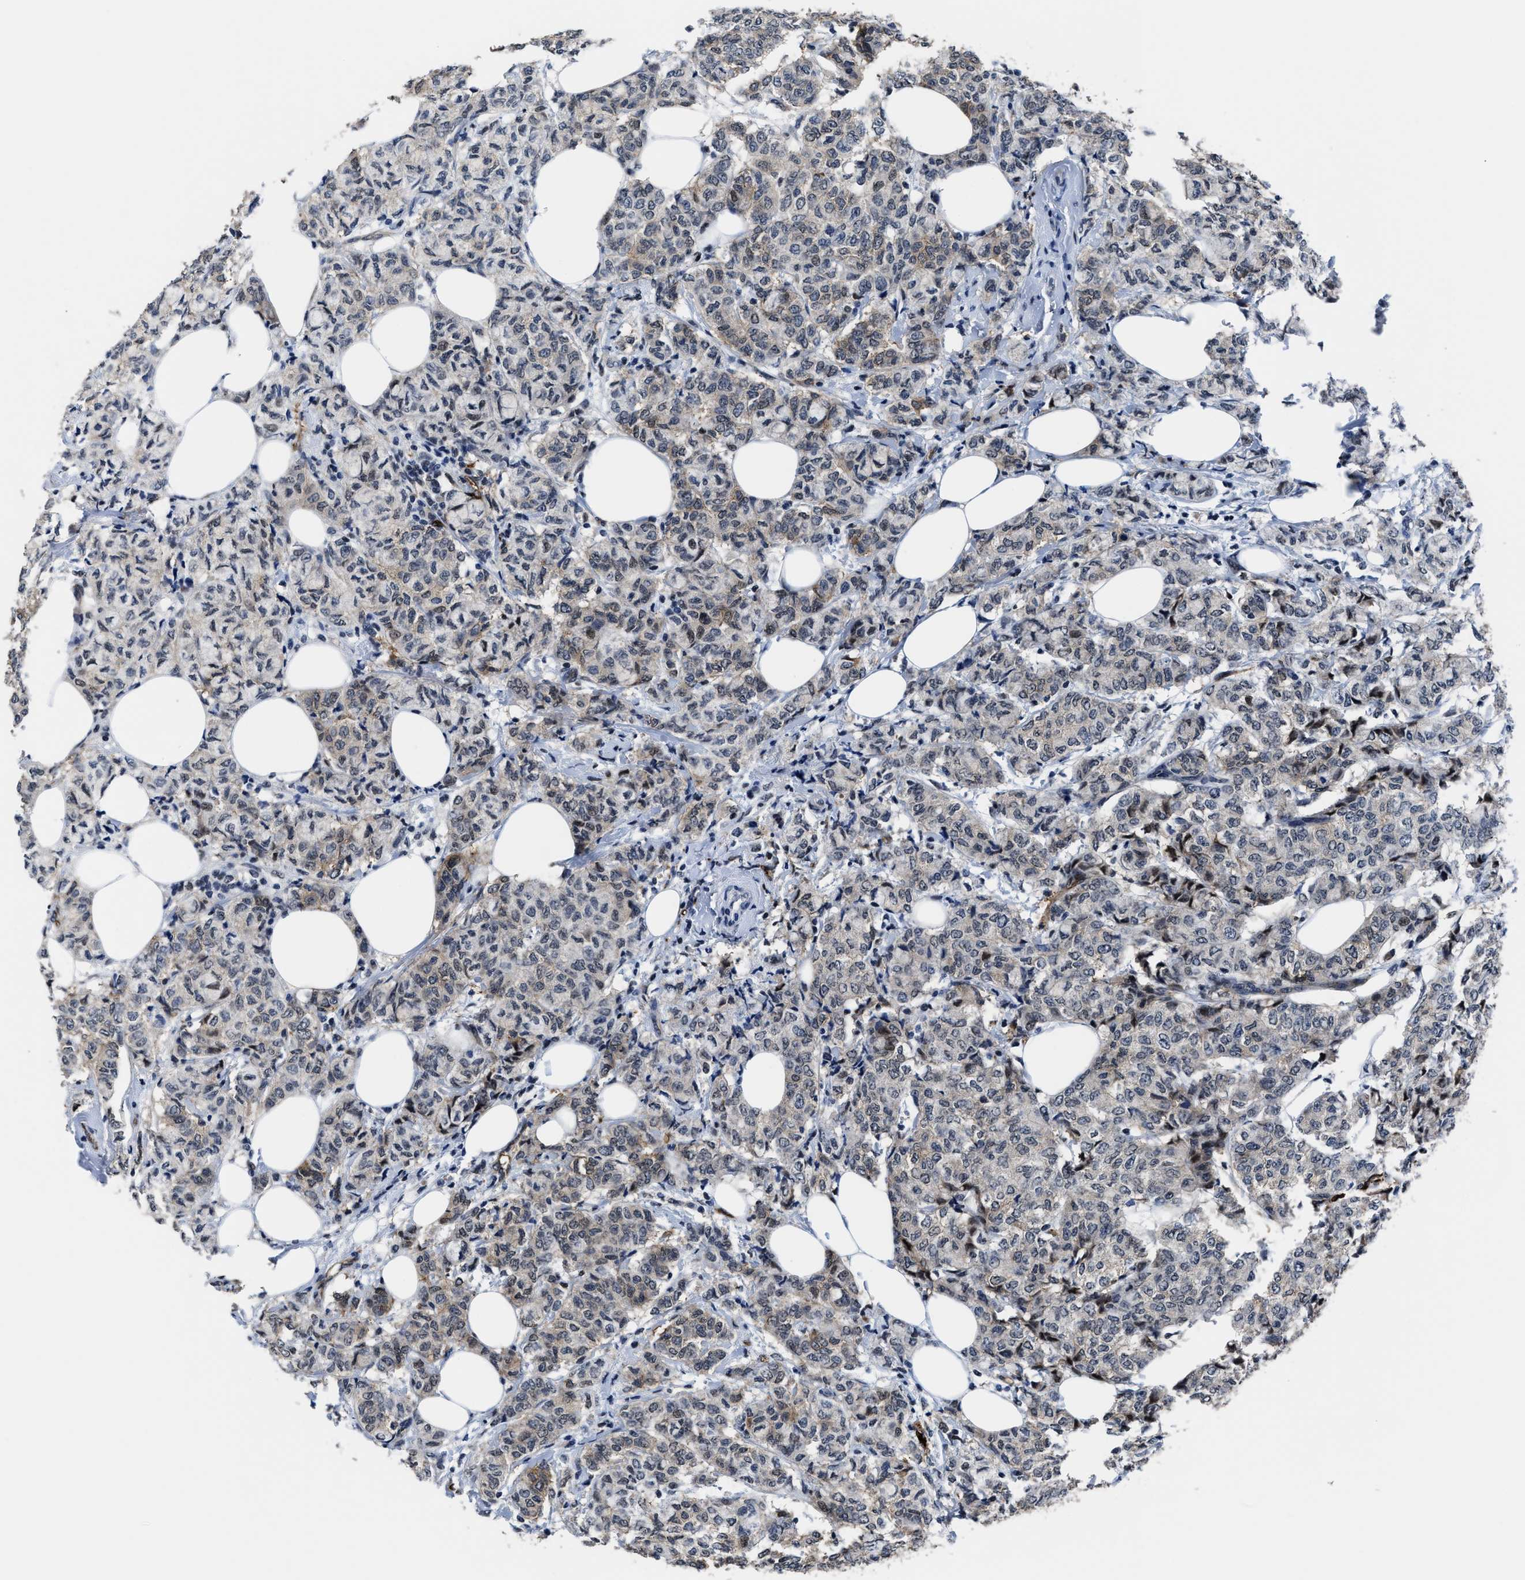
{"staining": {"intensity": "weak", "quantity": "25%-75%", "location": "cytoplasmic/membranous"}, "tissue": "breast cancer", "cell_type": "Tumor cells", "image_type": "cancer", "snomed": [{"axis": "morphology", "description": "Lobular carcinoma"}, {"axis": "topography", "description": "Breast"}], "caption": "There is low levels of weak cytoplasmic/membranous positivity in tumor cells of lobular carcinoma (breast), as demonstrated by immunohistochemical staining (brown color).", "gene": "MARCKSL1", "patient": {"sex": "female", "age": 60}}